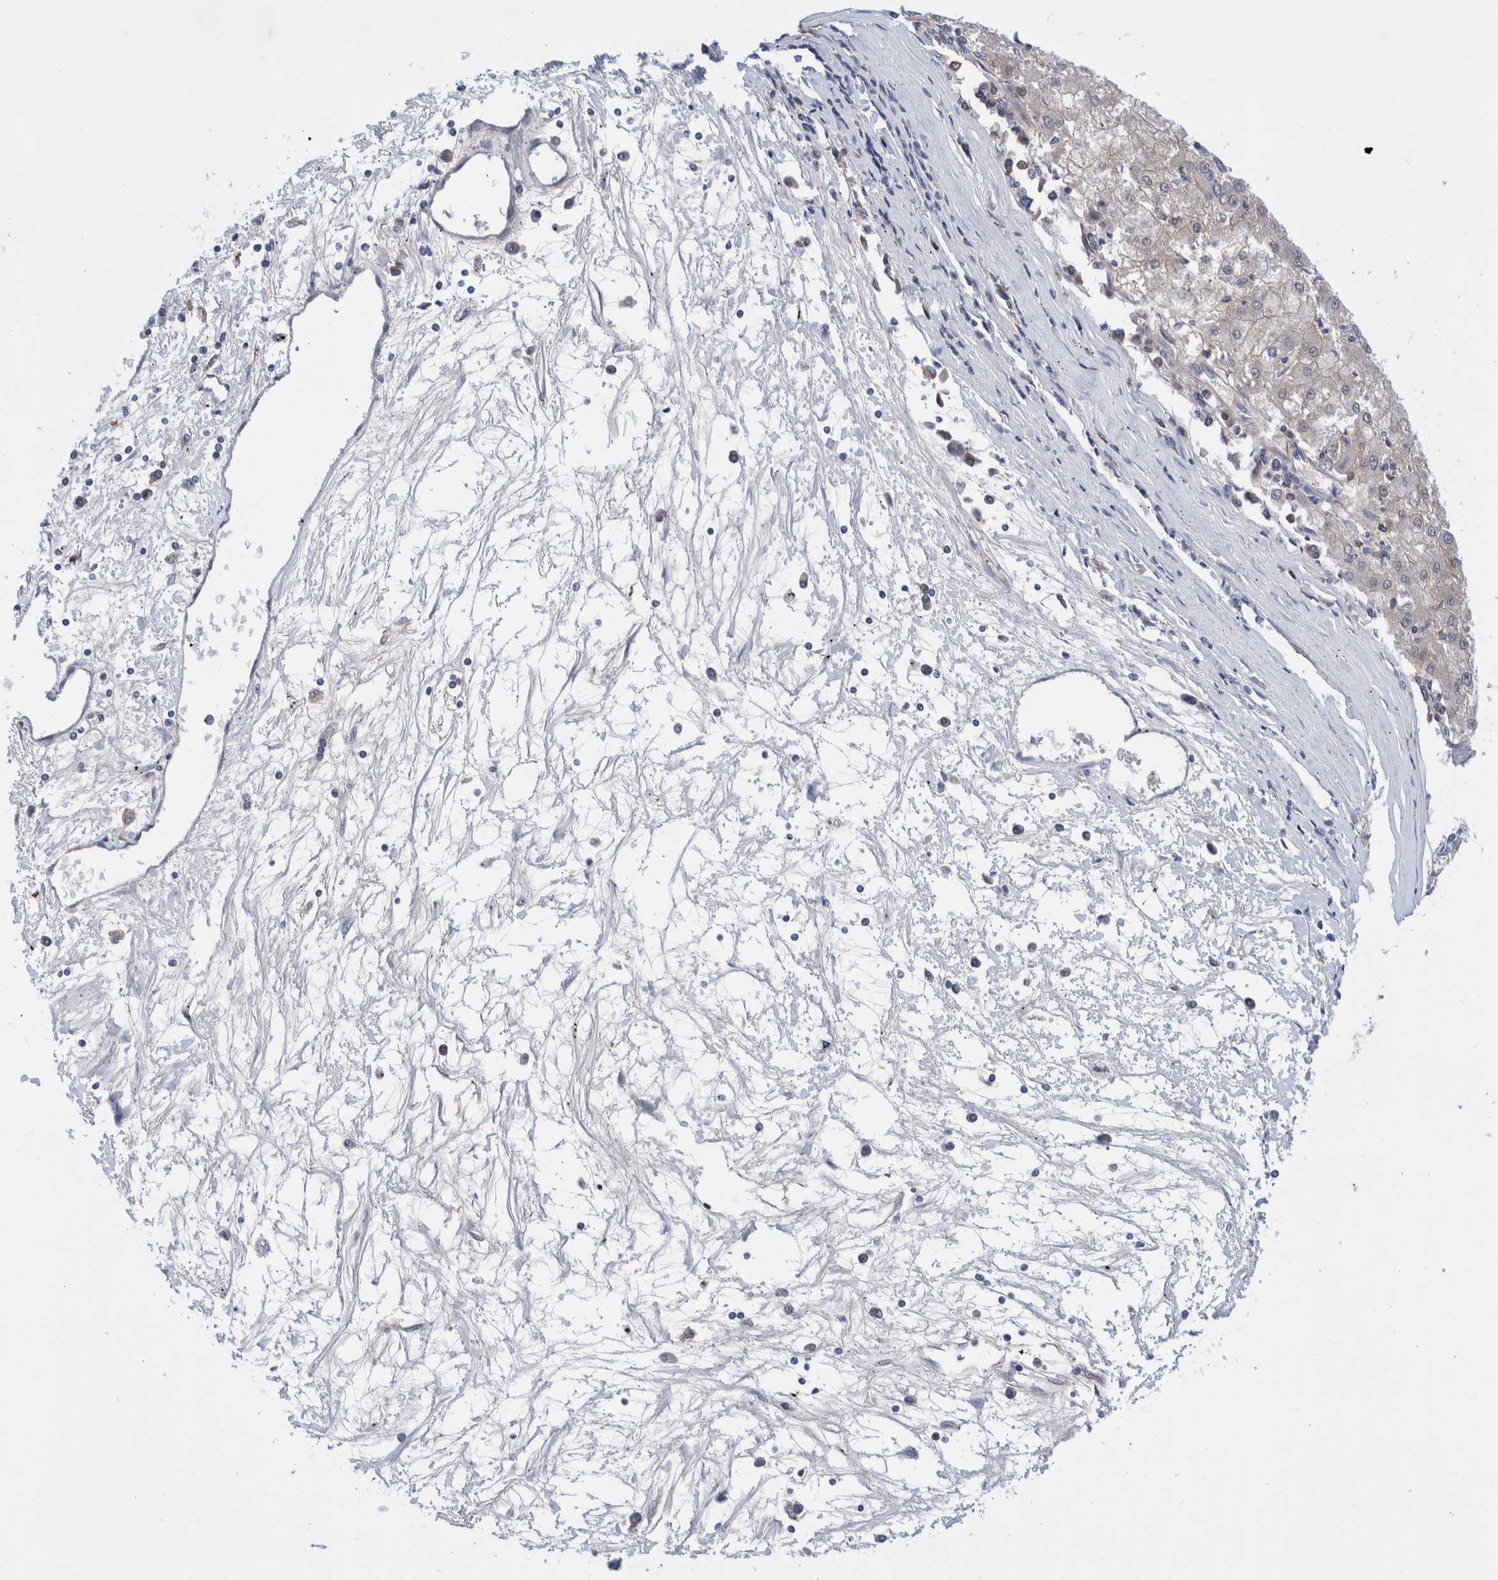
{"staining": {"intensity": "negative", "quantity": "none", "location": "none"}, "tissue": "liver cancer", "cell_type": "Tumor cells", "image_type": "cancer", "snomed": [{"axis": "morphology", "description": "Carcinoma, Hepatocellular, NOS"}, {"axis": "topography", "description": "Liver"}], "caption": "Immunohistochemical staining of liver cancer (hepatocellular carcinoma) displays no significant expression in tumor cells.", "gene": "PFAS", "patient": {"sex": "male", "age": 72}}